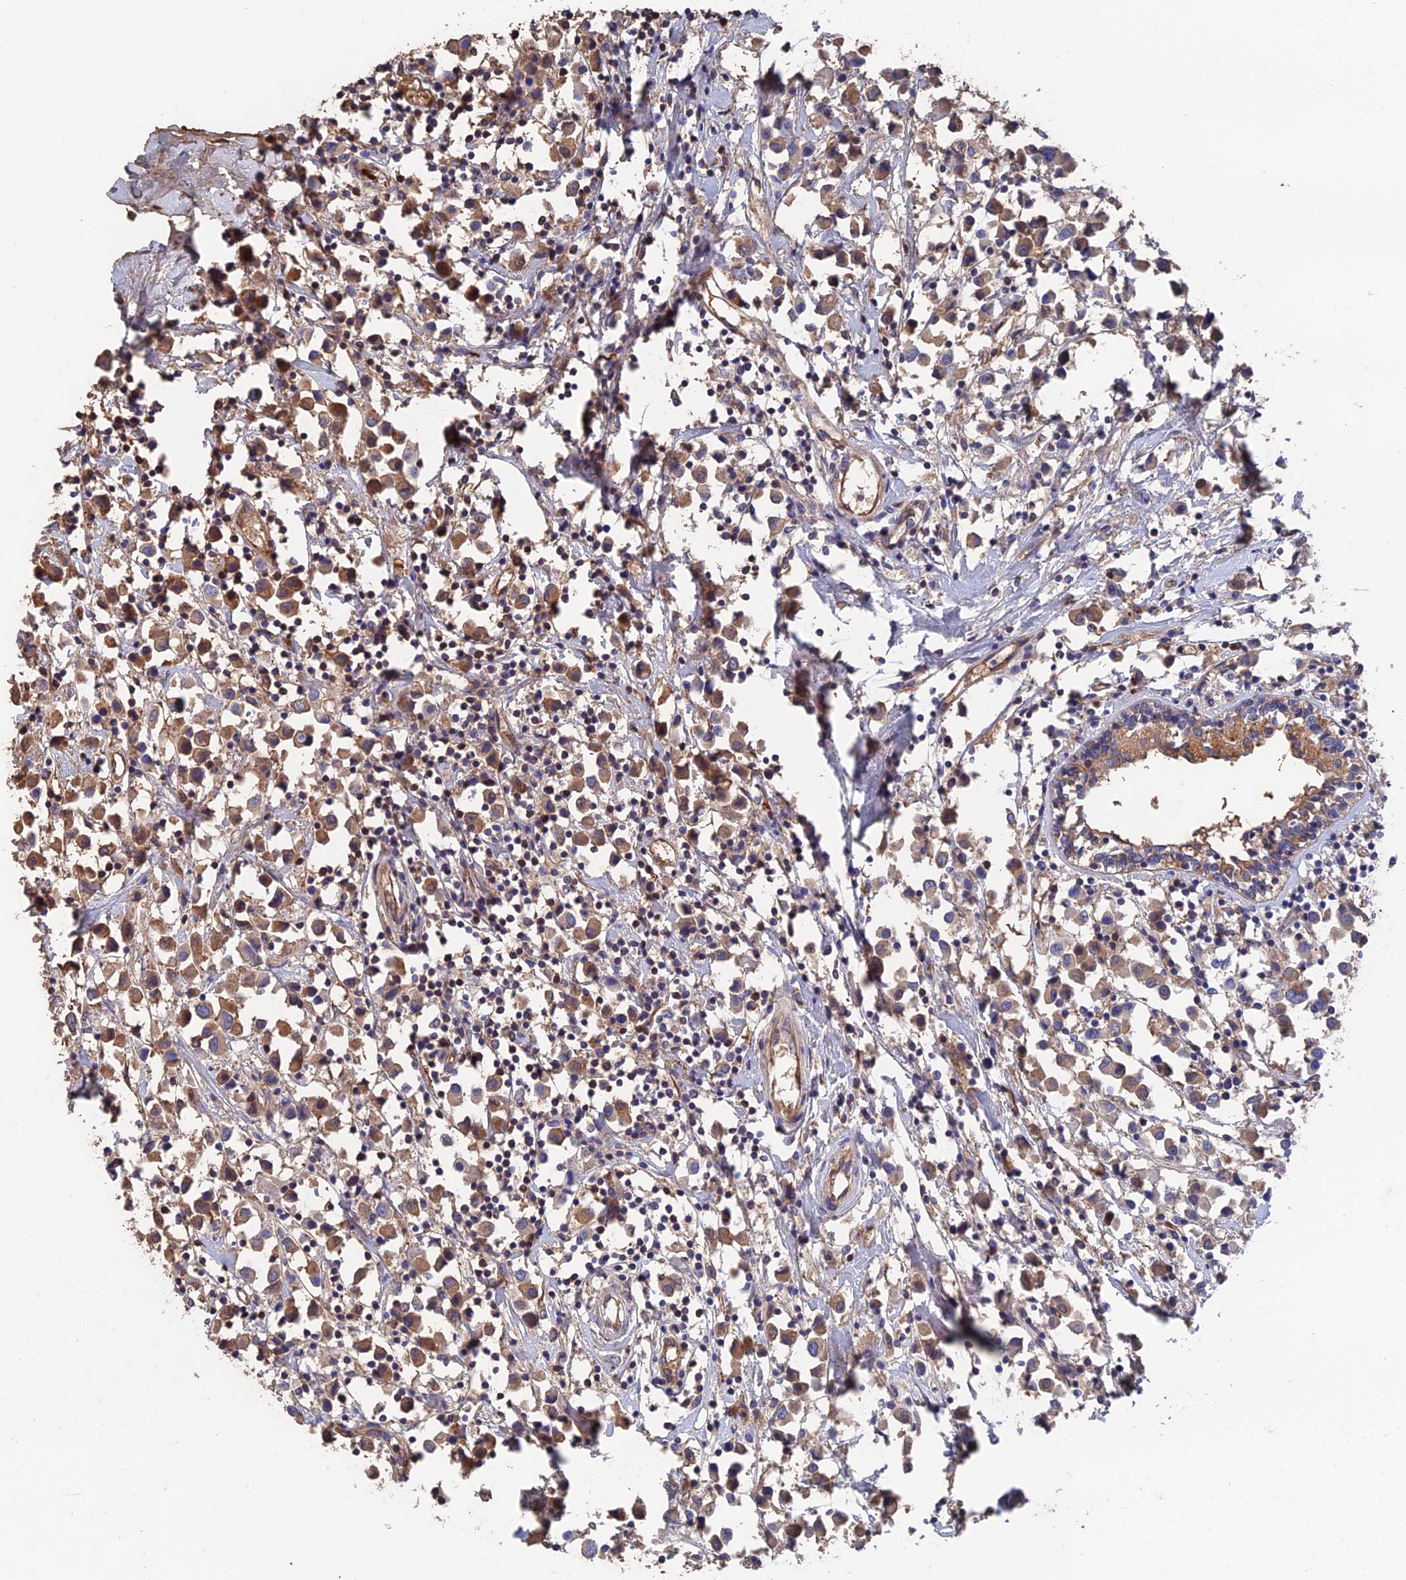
{"staining": {"intensity": "moderate", "quantity": ">75%", "location": "cytoplasmic/membranous"}, "tissue": "breast cancer", "cell_type": "Tumor cells", "image_type": "cancer", "snomed": [{"axis": "morphology", "description": "Duct carcinoma"}, {"axis": "topography", "description": "Breast"}], "caption": "Intraductal carcinoma (breast) stained with immunohistochemistry reveals moderate cytoplasmic/membranous staining in approximately >75% of tumor cells.", "gene": "HPF1", "patient": {"sex": "female", "age": 61}}